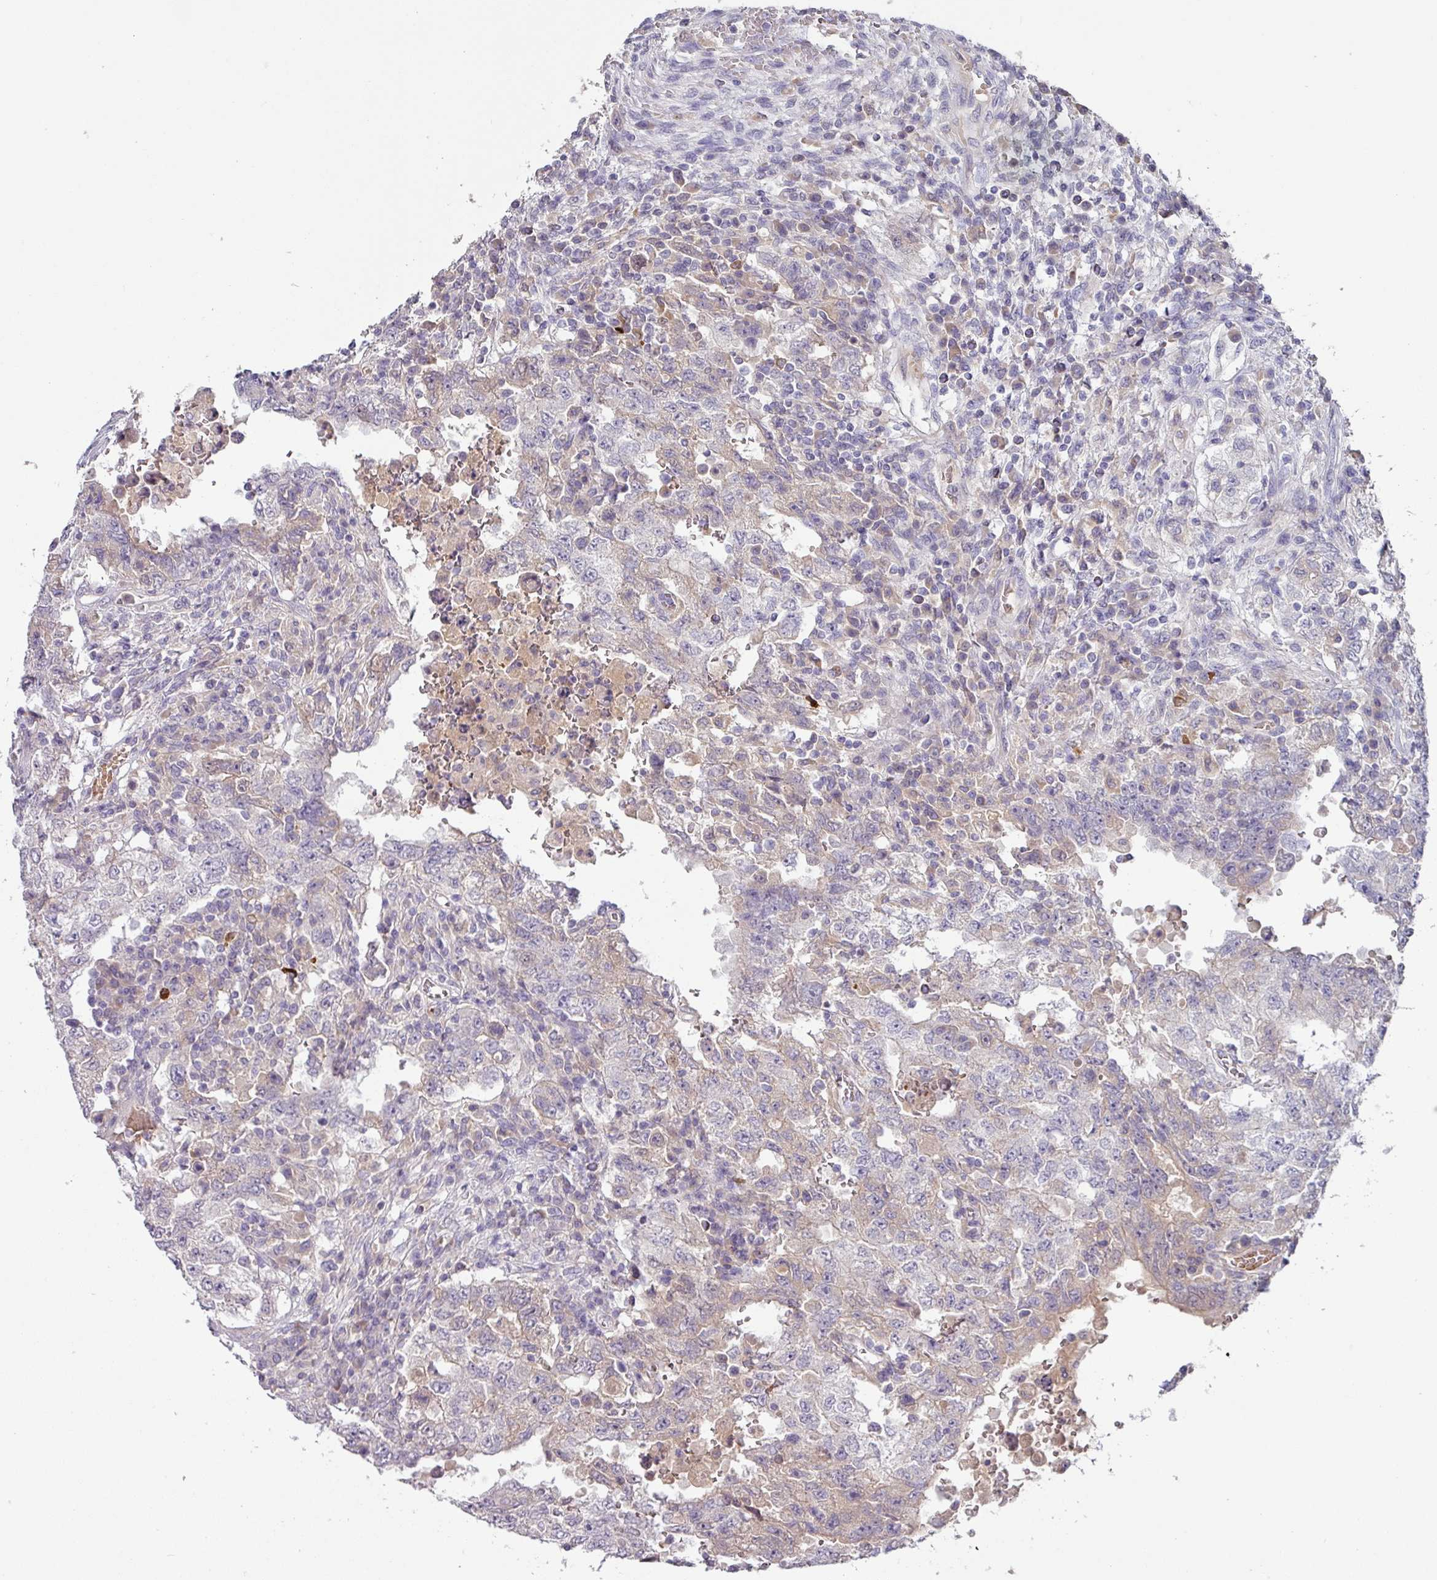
{"staining": {"intensity": "negative", "quantity": "none", "location": "none"}, "tissue": "testis cancer", "cell_type": "Tumor cells", "image_type": "cancer", "snomed": [{"axis": "morphology", "description": "Carcinoma, Embryonal, NOS"}, {"axis": "topography", "description": "Testis"}], "caption": "Testis cancer (embryonal carcinoma) was stained to show a protein in brown. There is no significant staining in tumor cells.", "gene": "SLC5A10", "patient": {"sex": "male", "age": 26}}